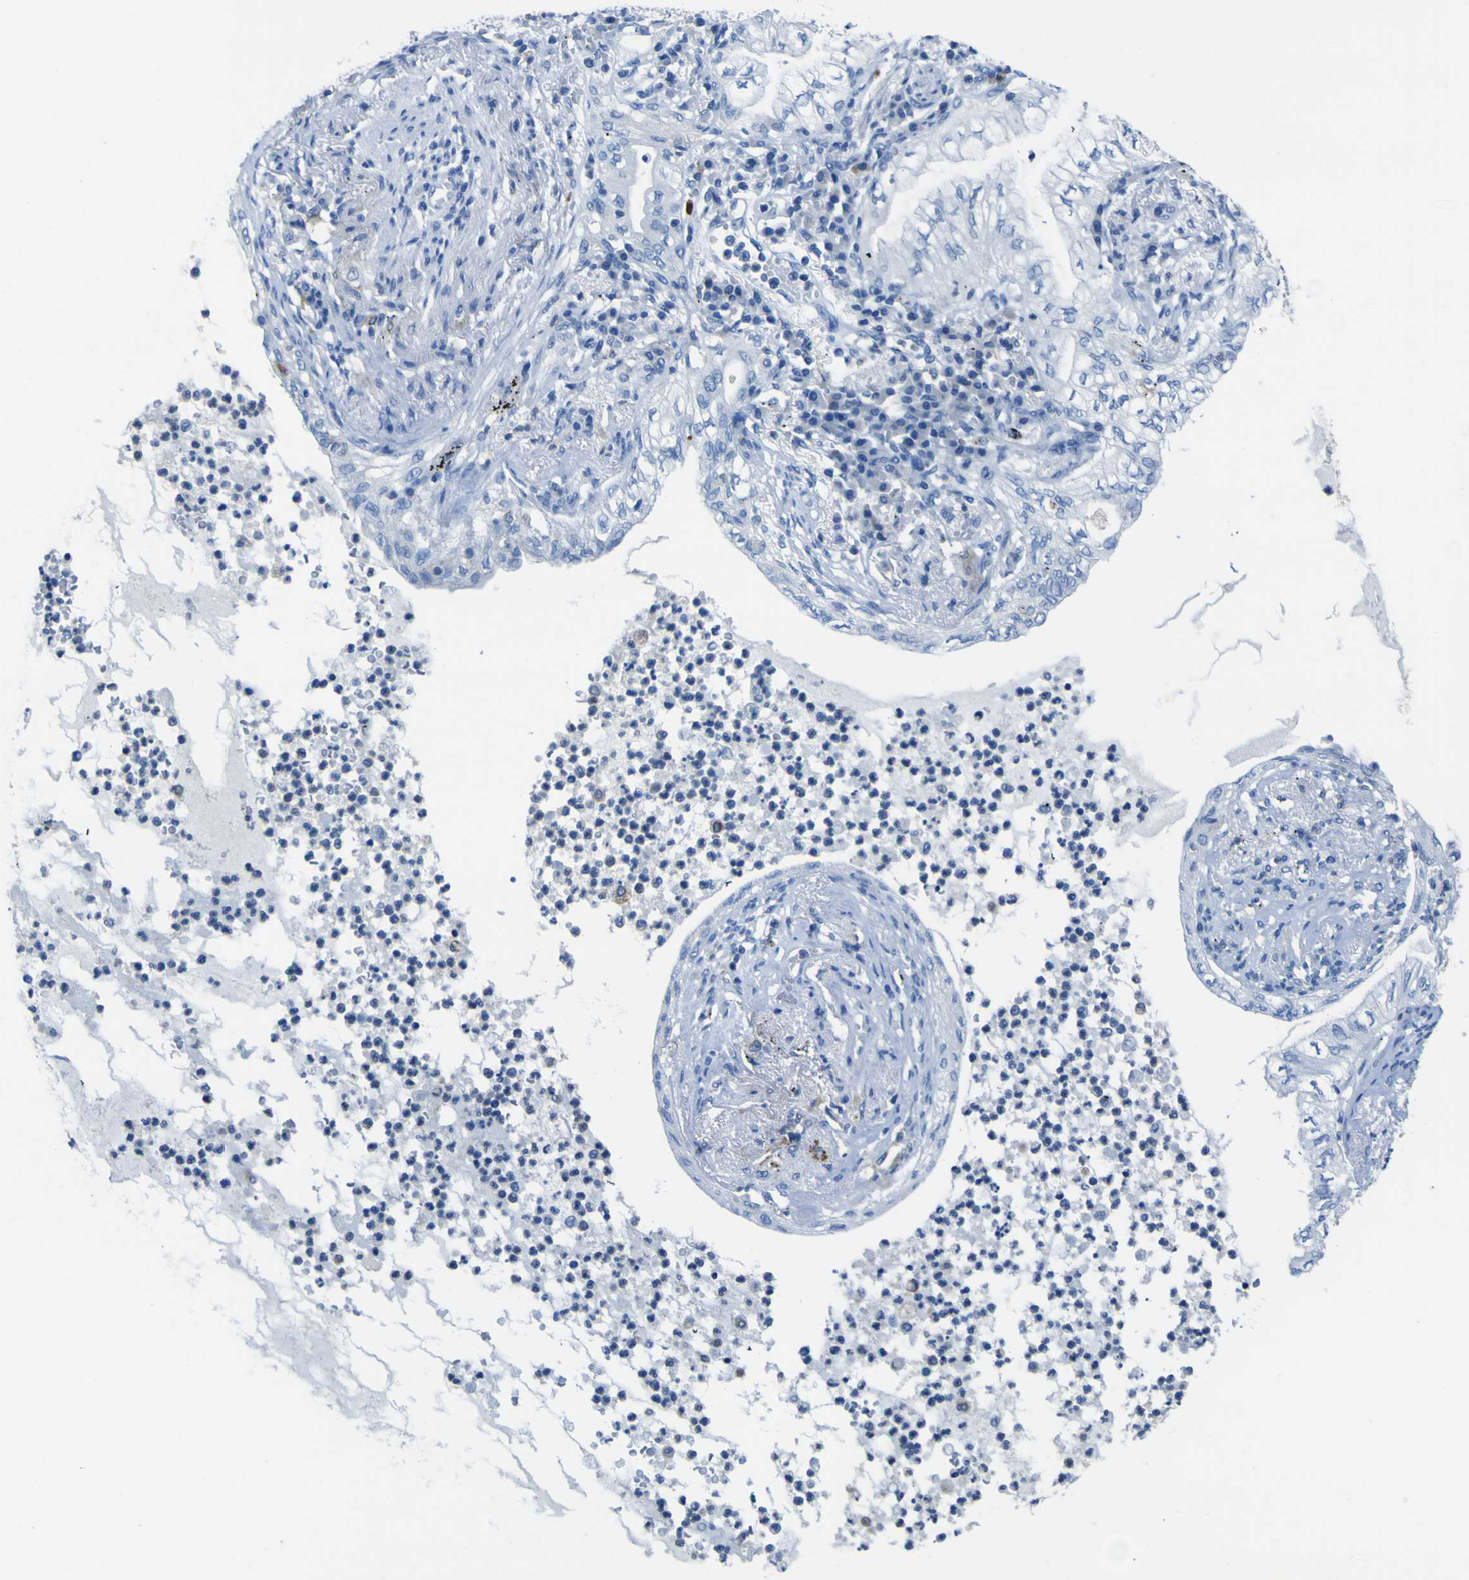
{"staining": {"intensity": "negative", "quantity": "none", "location": "none"}, "tissue": "lung cancer", "cell_type": "Tumor cells", "image_type": "cancer", "snomed": [{"axis": "morphology", "description": "Normal tissue, NOS"}, {"axis": "morphology", "description": "Adenocarcinoma, NOS"}, {"axis": "topography", "description": "Bronchus"}, {"axis": "topography", "description": "Lung"}], "caption": "Tumor cells show no significant protein positivity in lung cancer.", "gene": "ACSL1", "patient": {"sex": "female", "age": 70}}